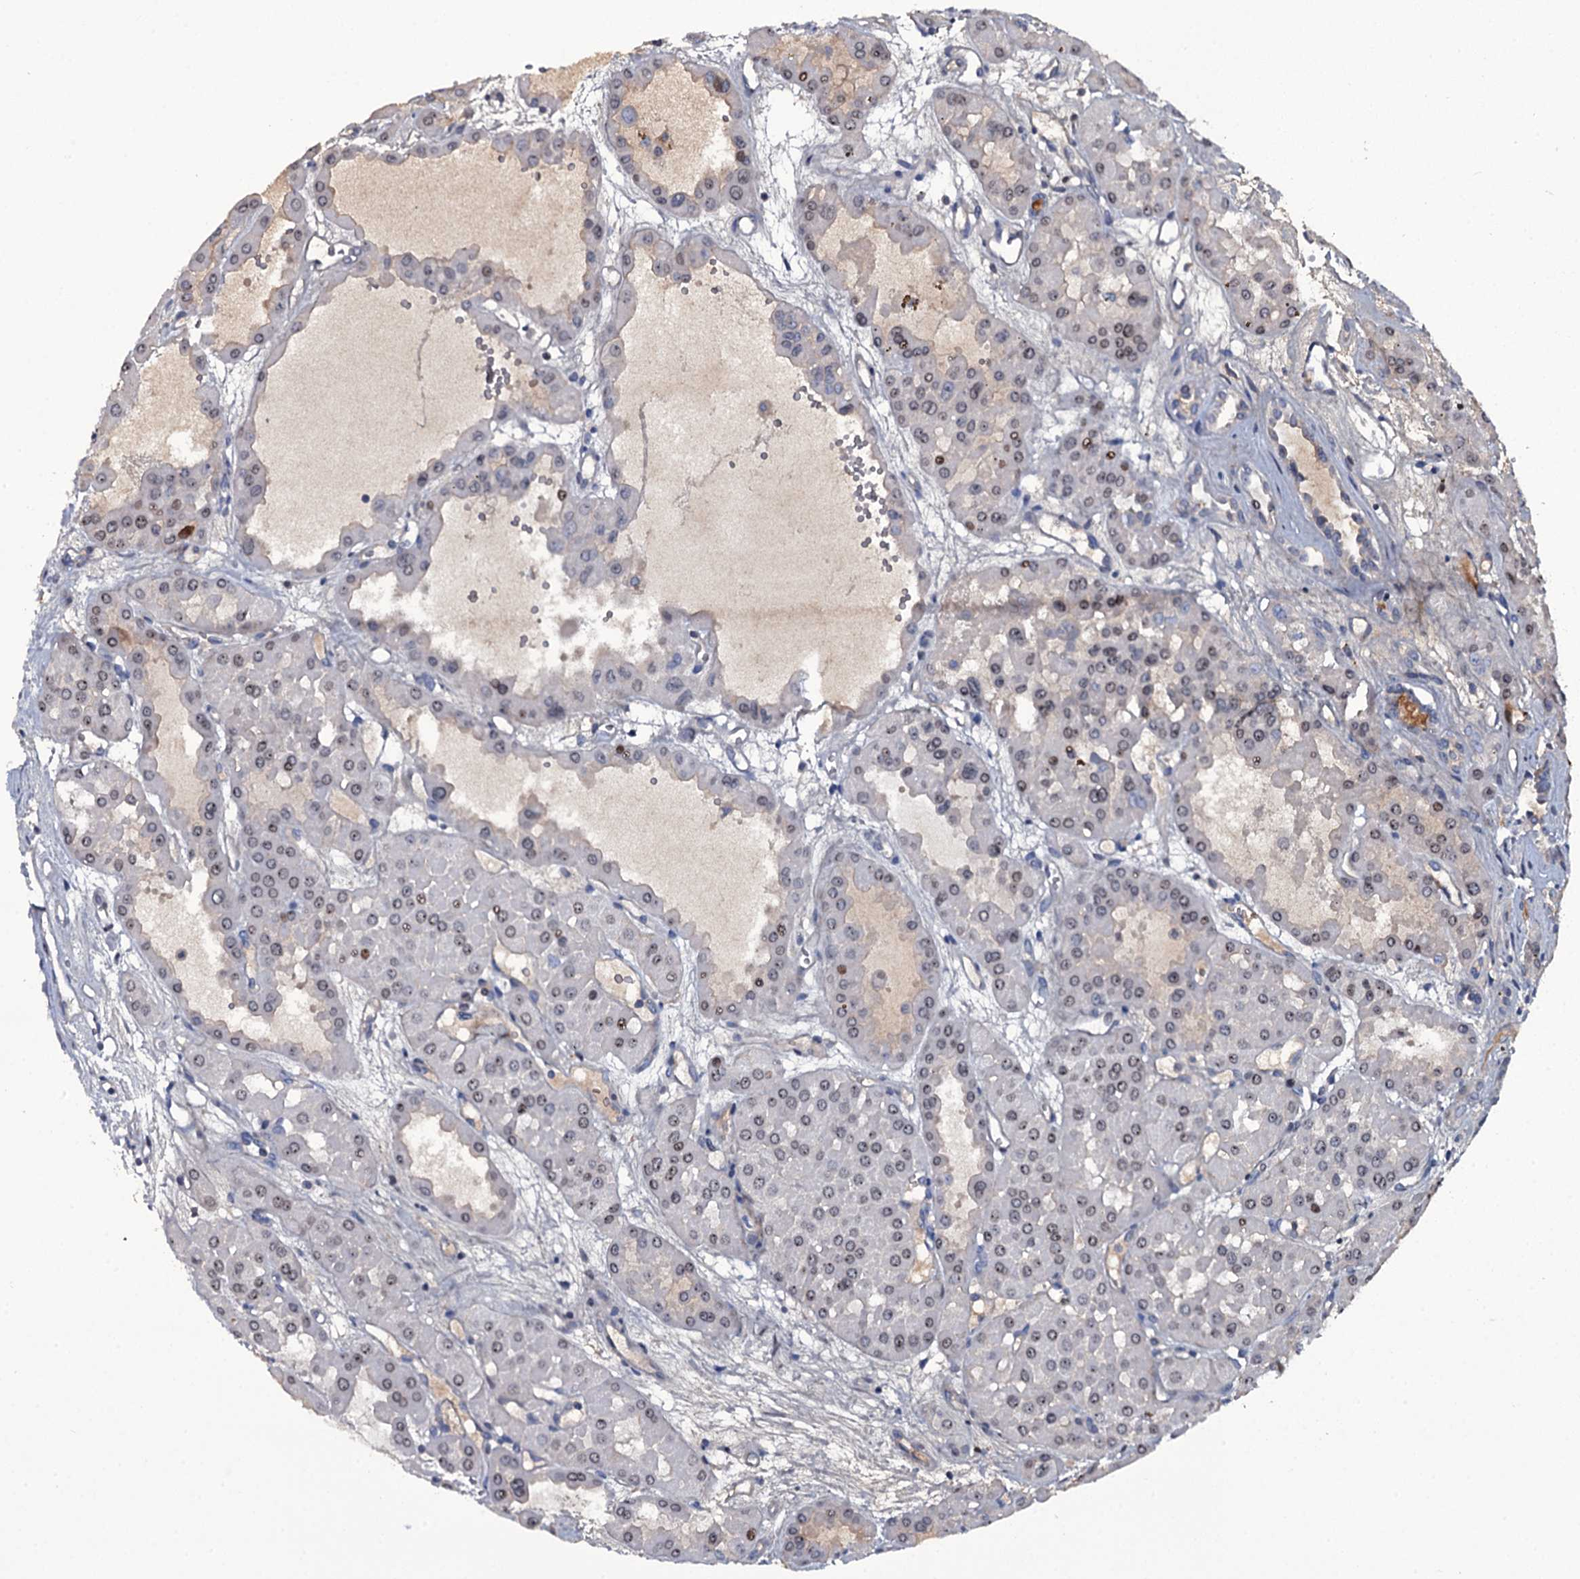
{"staining": {"intensity": "weak", "quantity": ">75%", "location": "nuclear"}, "tissue": "renal cancer", "cell_type": "Tumor cells", "image_type": "cancer", "snomed": [{"axis": "morphology", "description": "Carcinoma, NOS"}, {"axis": "topography", "description": "Kidney"}], "caption": "Tumor cells exhibit weak nuclear expression in approximately >75% of cells in renal cancer (carcinoma). Nuclei are stained in blue.", "gene": "LYG2", "patient": {"sex": "female", "age": 75}}